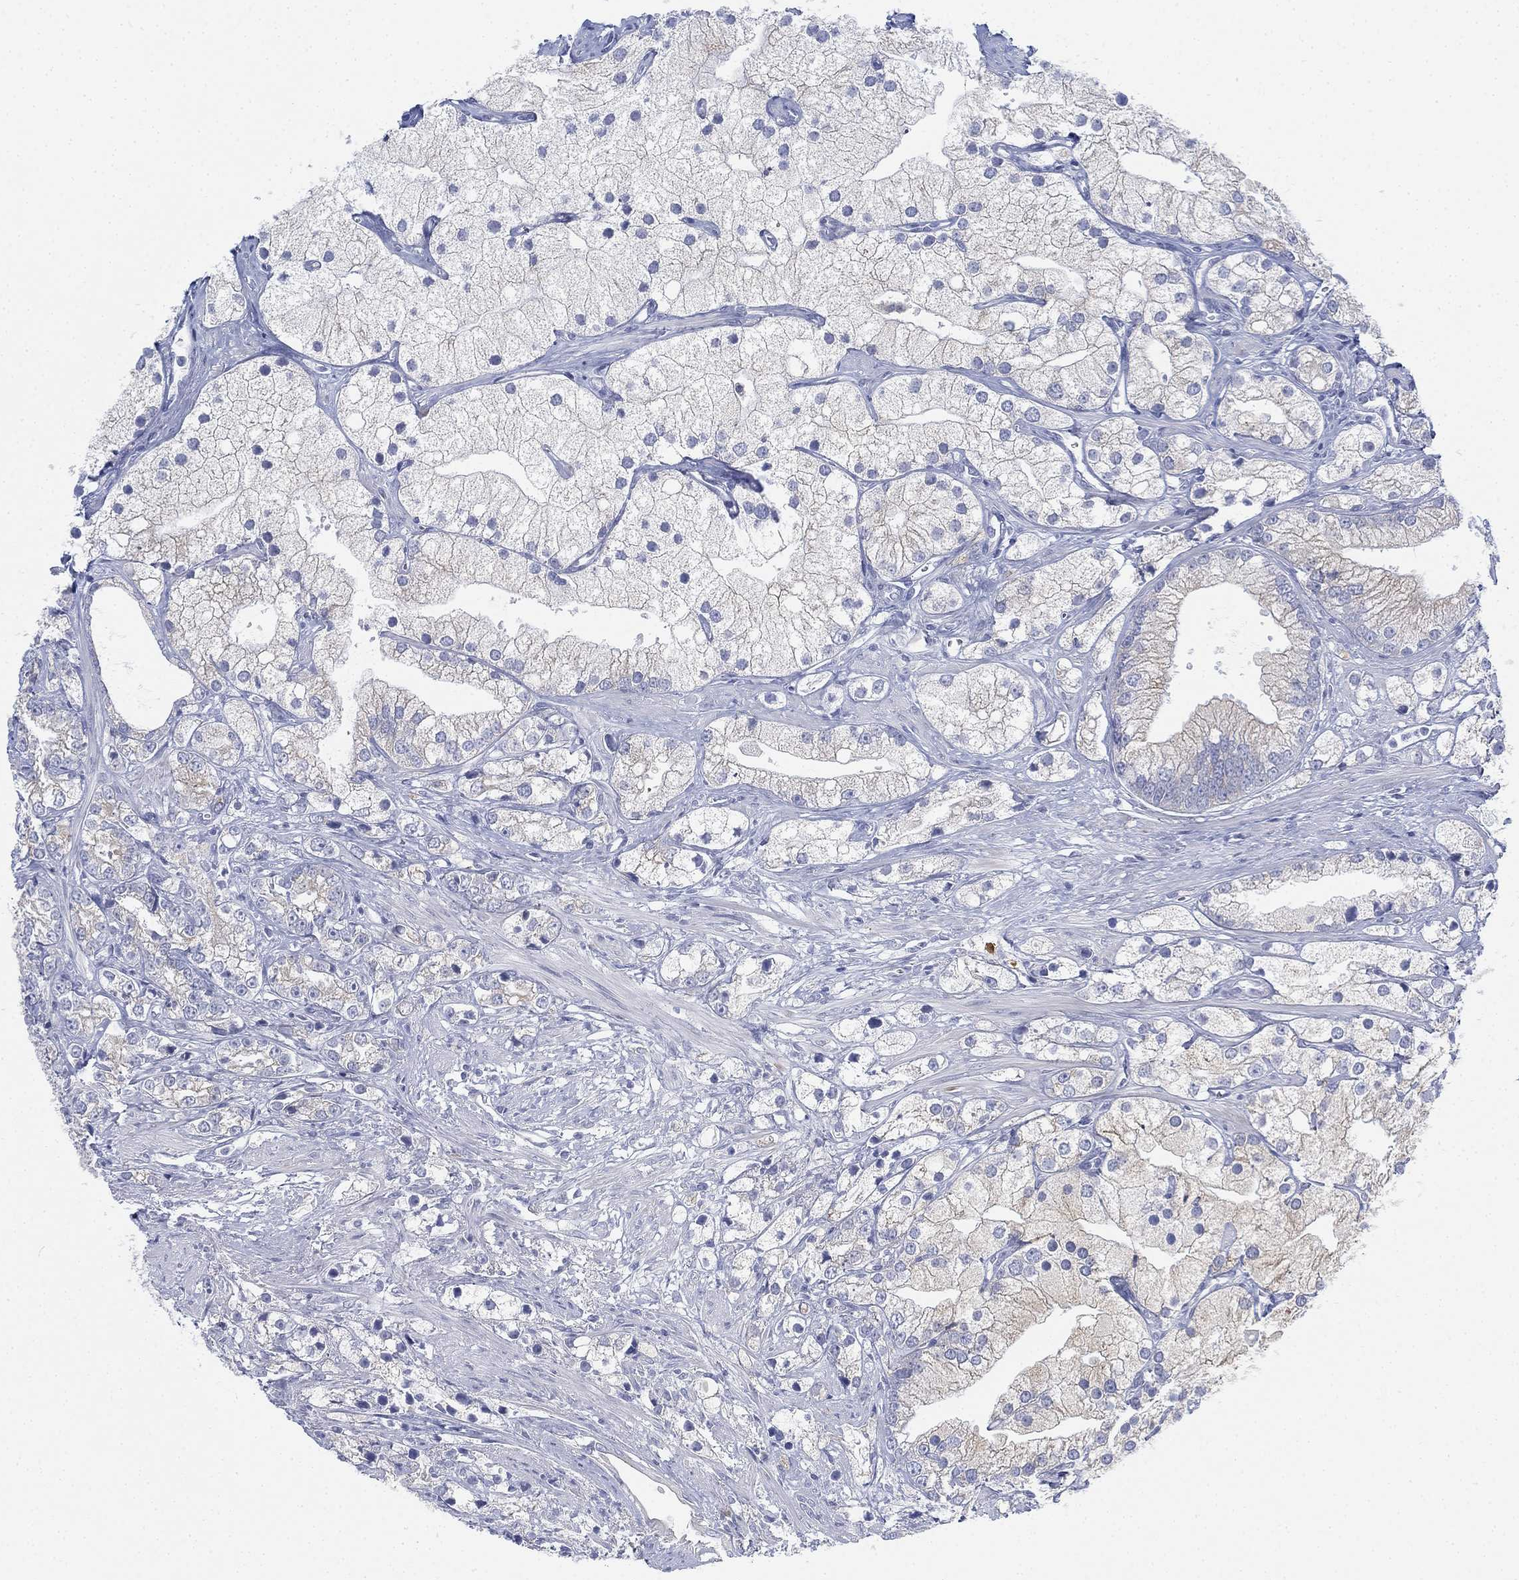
{"staining": {"intensity": "weak", "quantity": "<25%", "location": "cytoplasmic/membranous"}, "tissue": "prostate cancer", "cell_type": "Tumor cells", "image_type": "cancer", "snomed": [{"axis": "morphology", "description": "Adenocarcinoma, NOS"}, {"axis": "topography", "description": "Prostate and seminal vesicle, NOS"}, {"axis": "topography", "description": "Prostate"}], "caption": "This is an immunohistochemistry (IHC) photomicrograph of prostate cancer (adenocarcinoma). There is no expression in tumor cells.", "gene": "GCNA", "patient": {"sex": "male", "age": 79}}